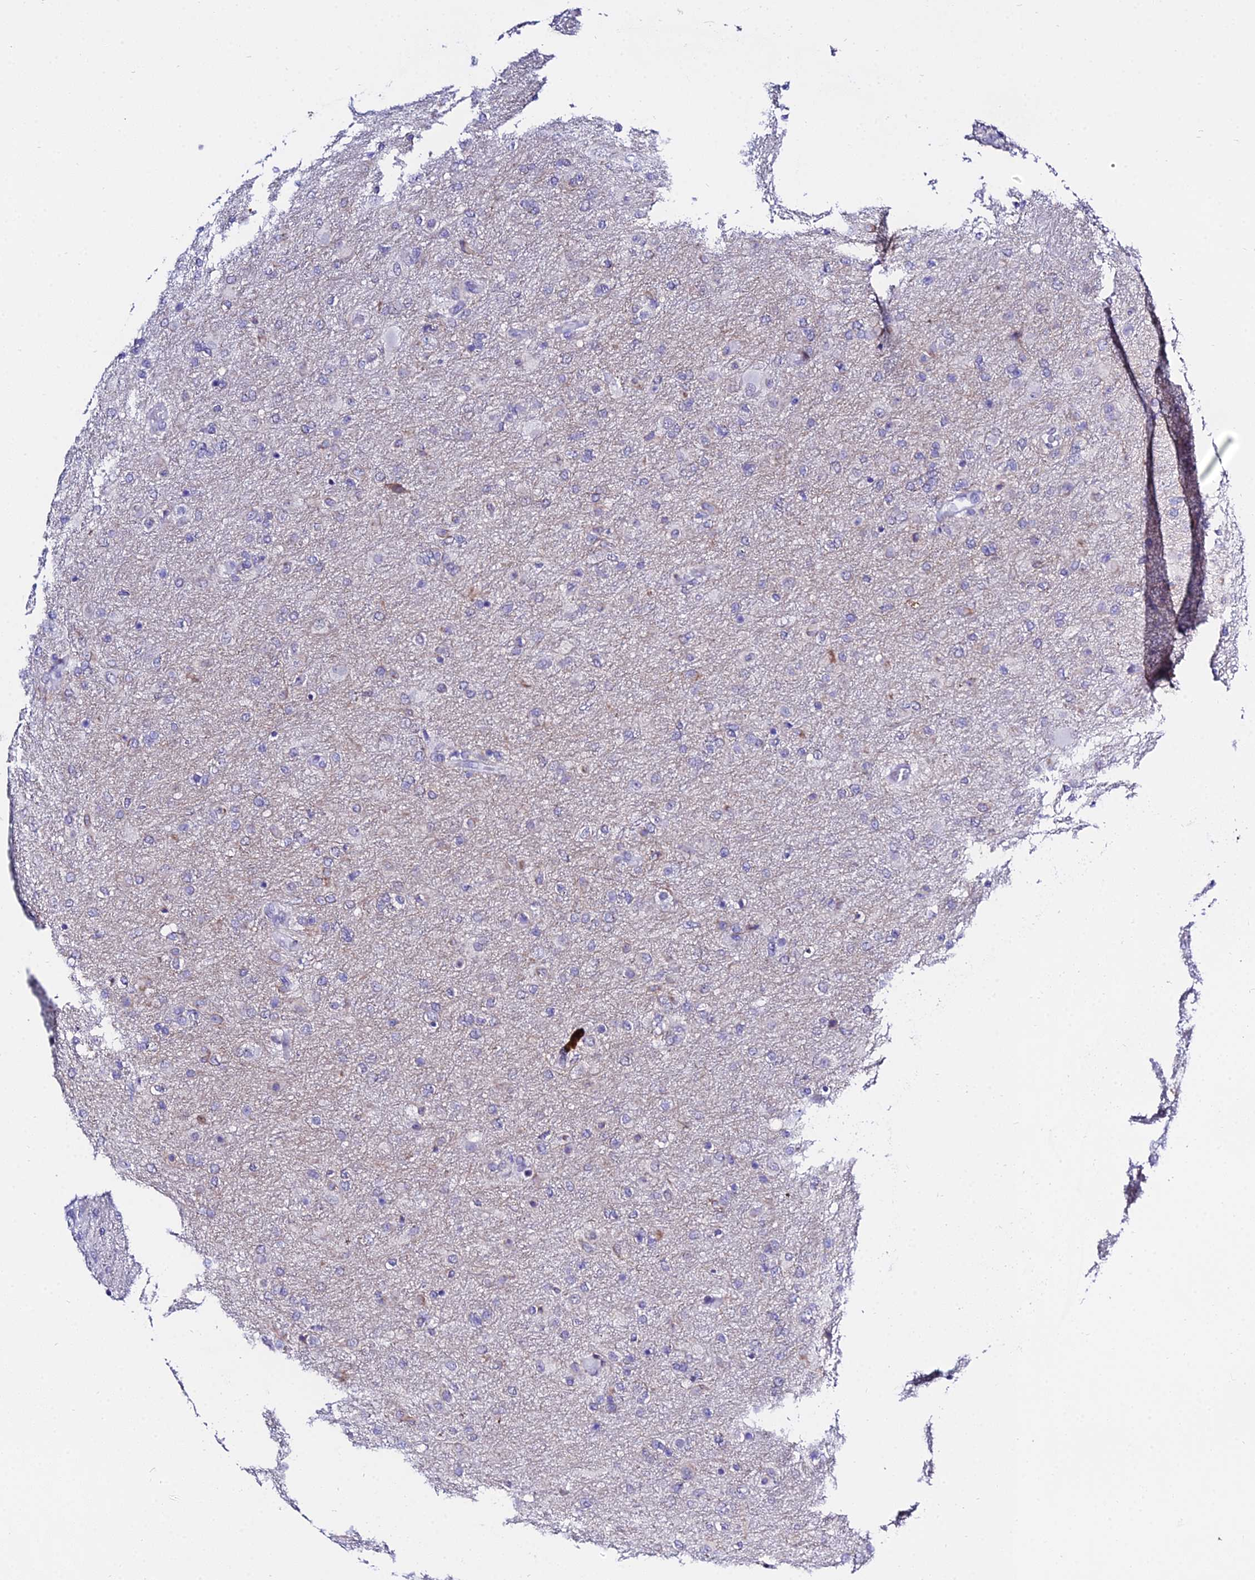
{"staining": {"intensity": "negative", "quantity": "none", "location": "none"}, "tissue": "glioma", "cell_type": "Tumor cells", "image_type": "cancer", "snomed": [{"axis": "morphology", "description": "Glioma, malignant, Low grade"}, {"axis": "topography", "description": "Brain"}], "caption": "This is a histopathology image of immunohistochemistry staining of malignant glioma (low-grade), which shows no staining in tumor cells.", "gene": "MCM10", "patient": {"sex": "male", "age": 65}}